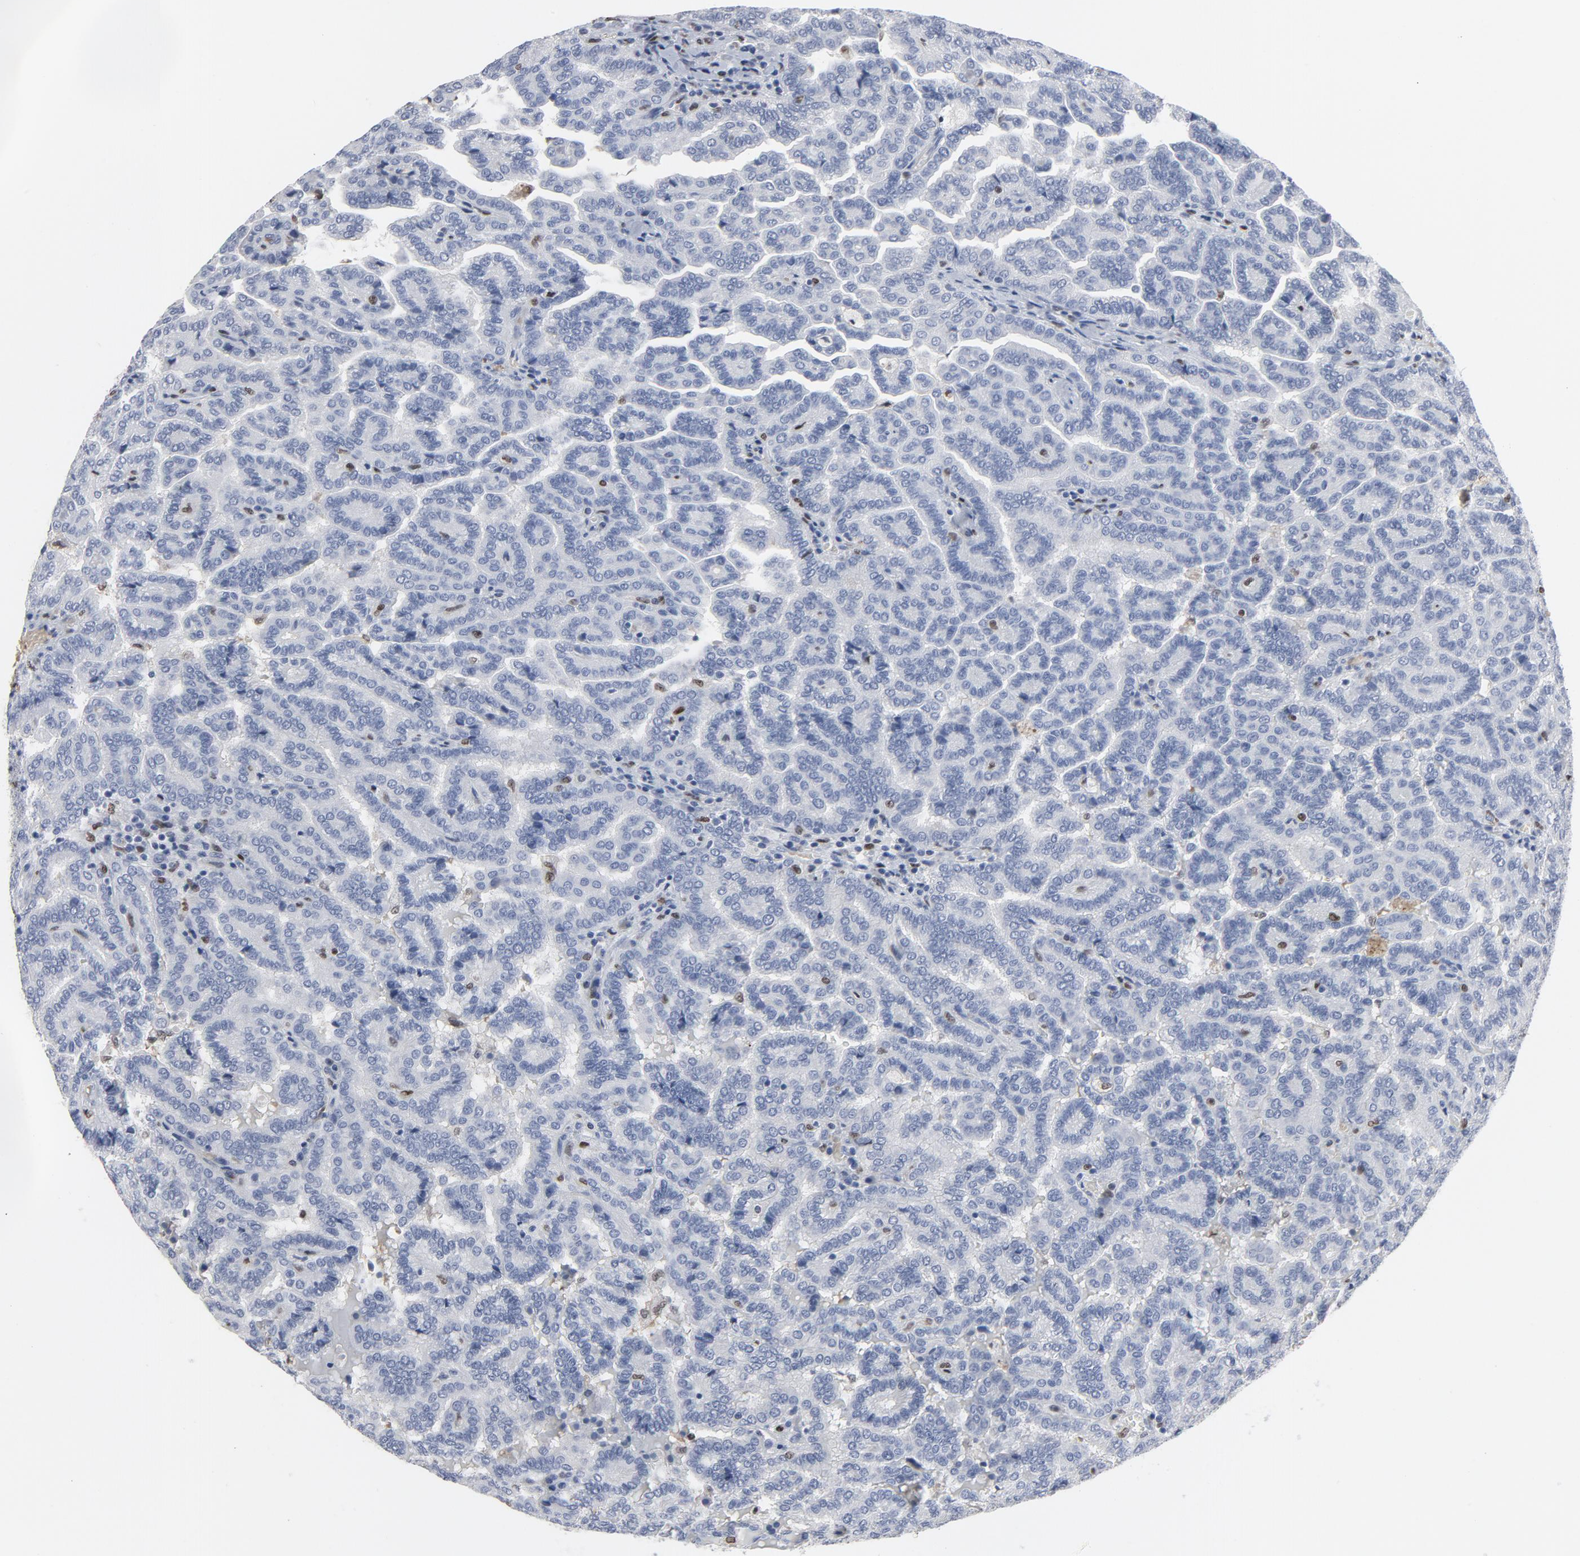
{"staining": {"intensity": "negative", "quantity": "none", "location": "none"}, "tissue": "renal cancer", "cell_type": "Tumor cells", "image_type": "cancer", "snomed": [{"axis": "morphology", "description": "Adenocarcinoma, NOS"}, {"axis": "topography", "description": "Kidney"}], "caption": "DAB (3,3'-diaminobenzidine) immunohistochemical staining of renal cancer demonstrates no significant positivity in tumor cells. Brightfield microscopy of IHC stained with DAB (3,3'-diaminobenzidine) (brown) and hematoxylin (blue), captured at high magnification.", "gene": "SPI1", "patient": {"sex": "male", "age": 61}}